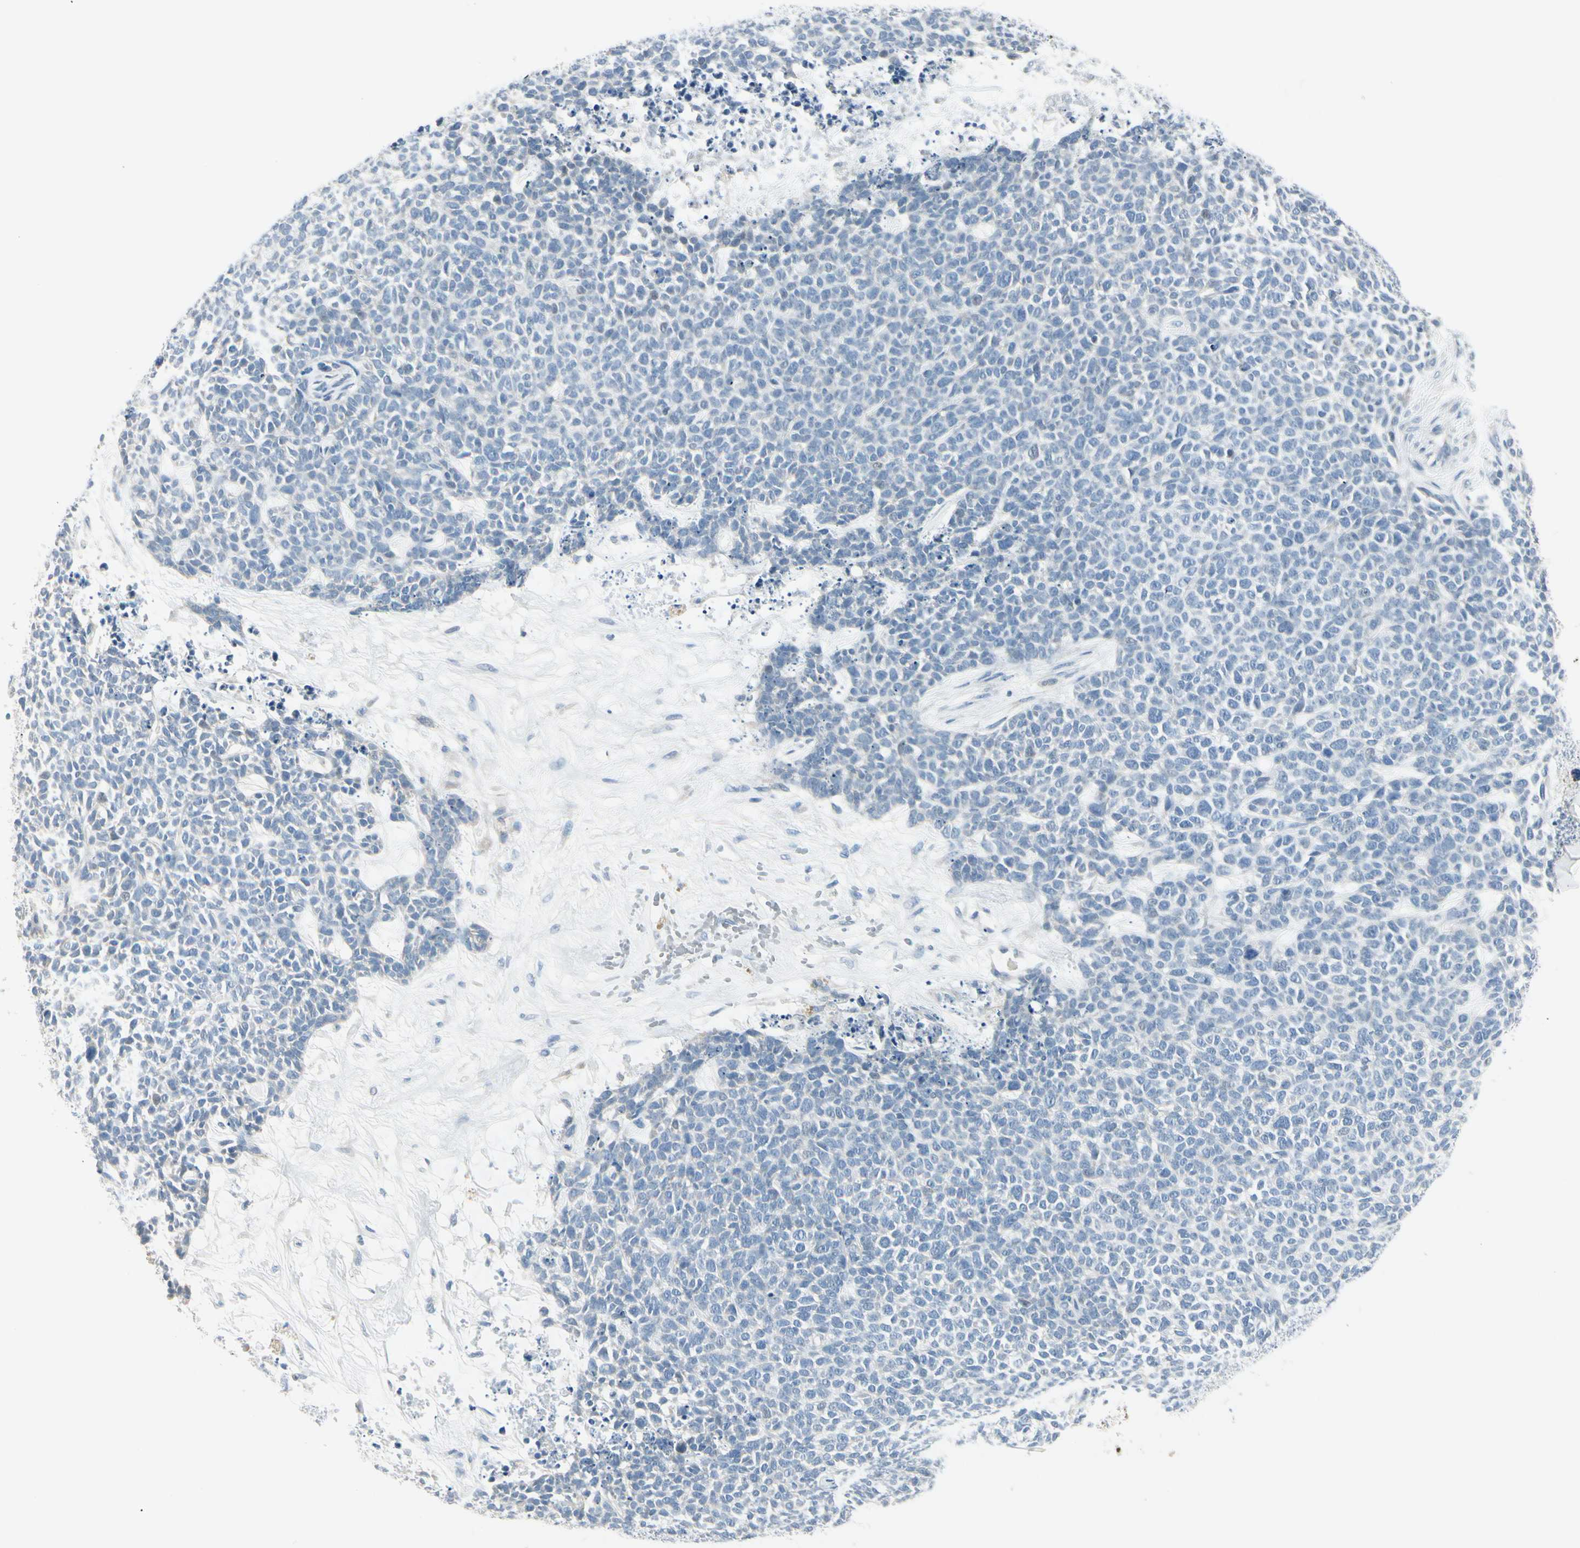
{"staining": {"intensity": "negative", "quantity": "none", "location": "none"}, "tissue": "skin cancer", "cell_type": "Tumor cells", "image_type": "cancer", "snomed": [{"axis": "morphology", "description": "Basal cell carcinoma"}, {"axis": "topography", "description": "Skin"}], "caption": "DAB (3,3'-diaminobenzidine) immunohistochemical staining of skin basal cell carcinoma exhibits no significant staining in tumor cells. (DAB (3,3'-diaminobenzidine) immunohistochemistry (IHC), high magnification).", "gene": "CYP2E1", "patient": {"sex": "female", "age": 84}}